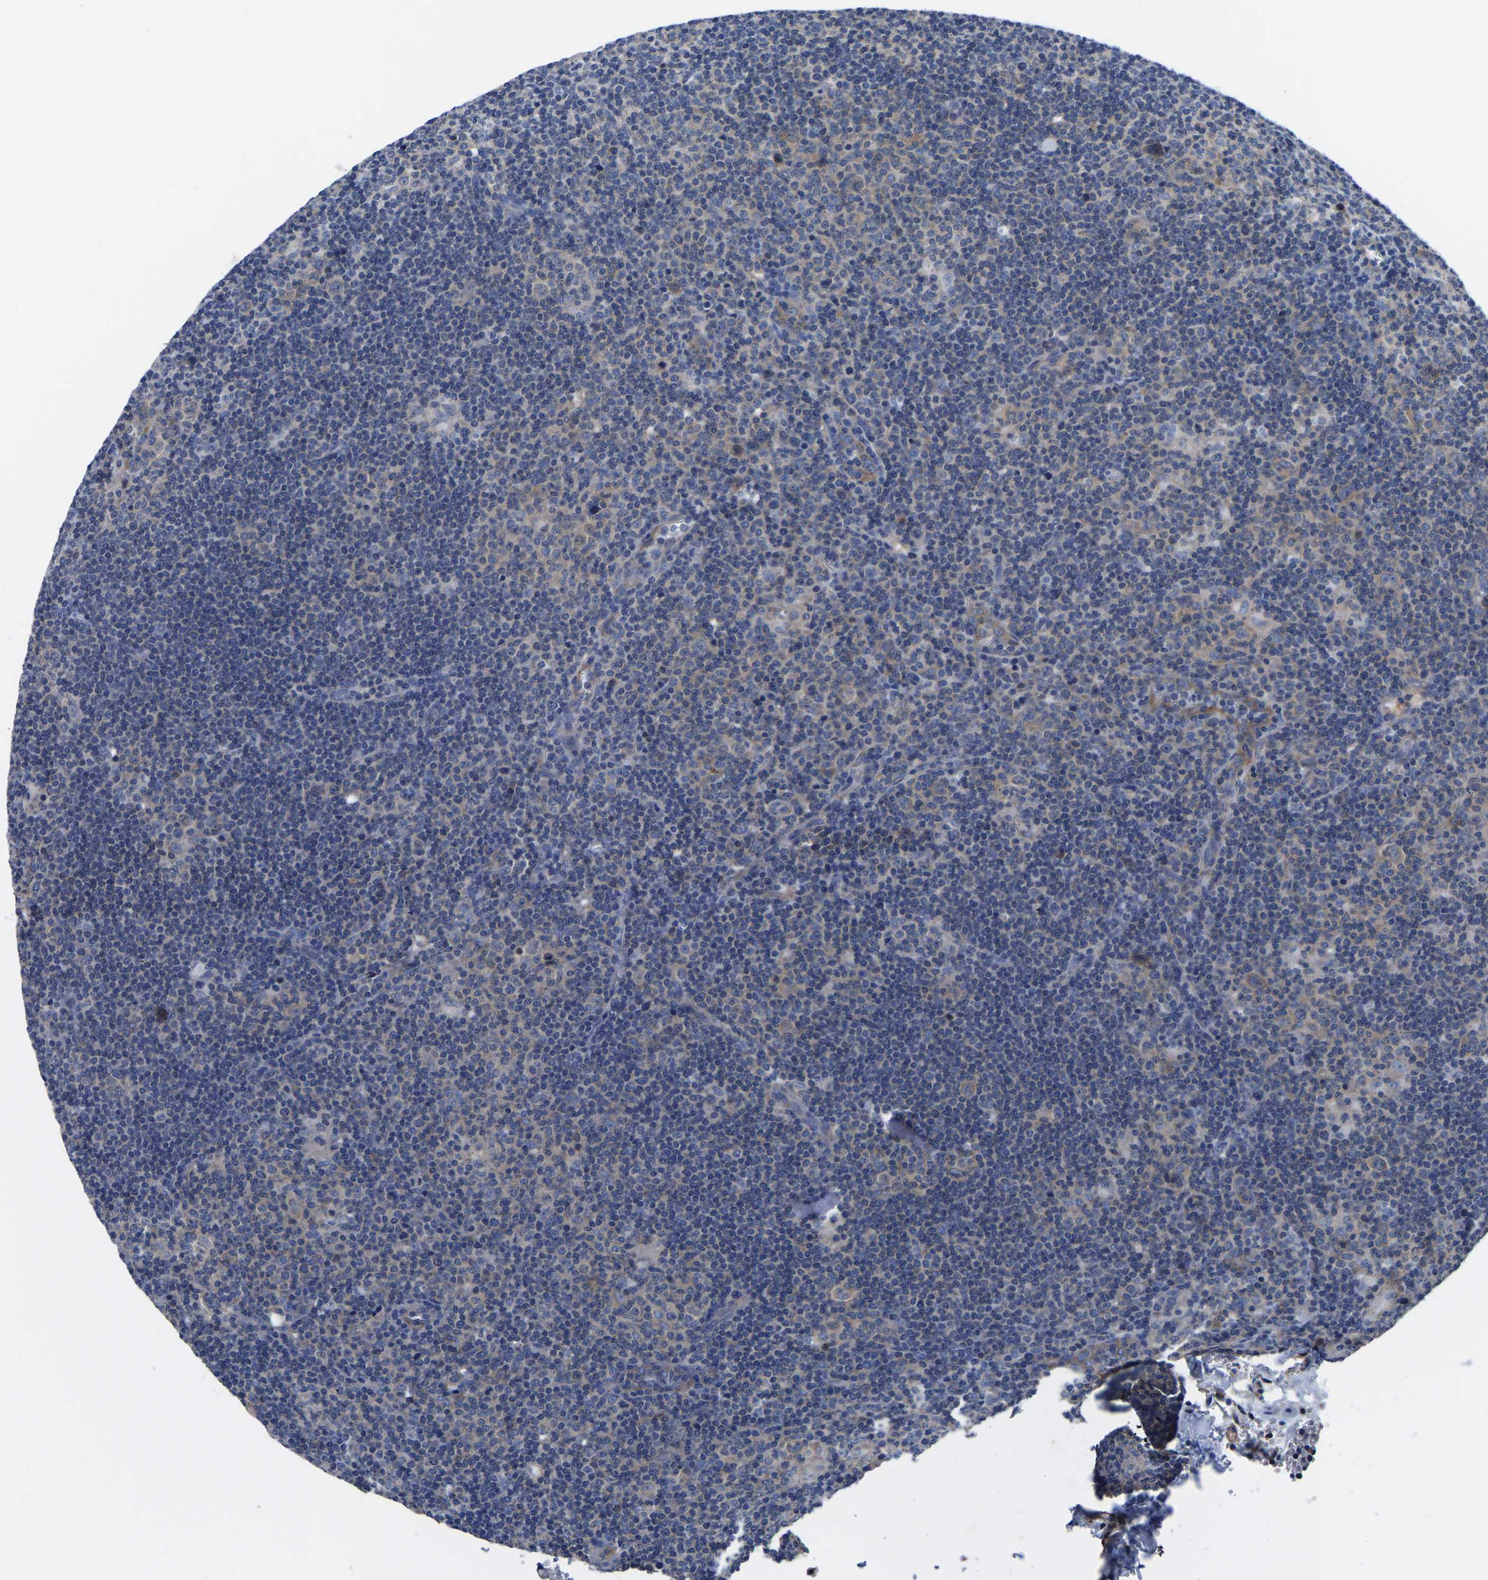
{"staining": {"intensity": "negative", "quantity": "none", "location": "none"}, "tissue": "lymphoma", "cell_type": "Tumor cells", "image_type": "cancer", "snomed": [{"axis": "morphology", "description": "Hodgkin's disease, NOS"}, {"axis": "topography", "description": "Lymph node"}], "caption": "This histopathology image is of lymphoma stained with IHC to label a protein in brown with the nuclei are counter-stained blue. There is no positivity in tumor cells. (DAB (3,3'-diaminobenzidine) immunohistochemistry visualized using brightfield microscopy, high magnification).", "gene": "TFG", "patient": {"sex": "female", "age": 57}}